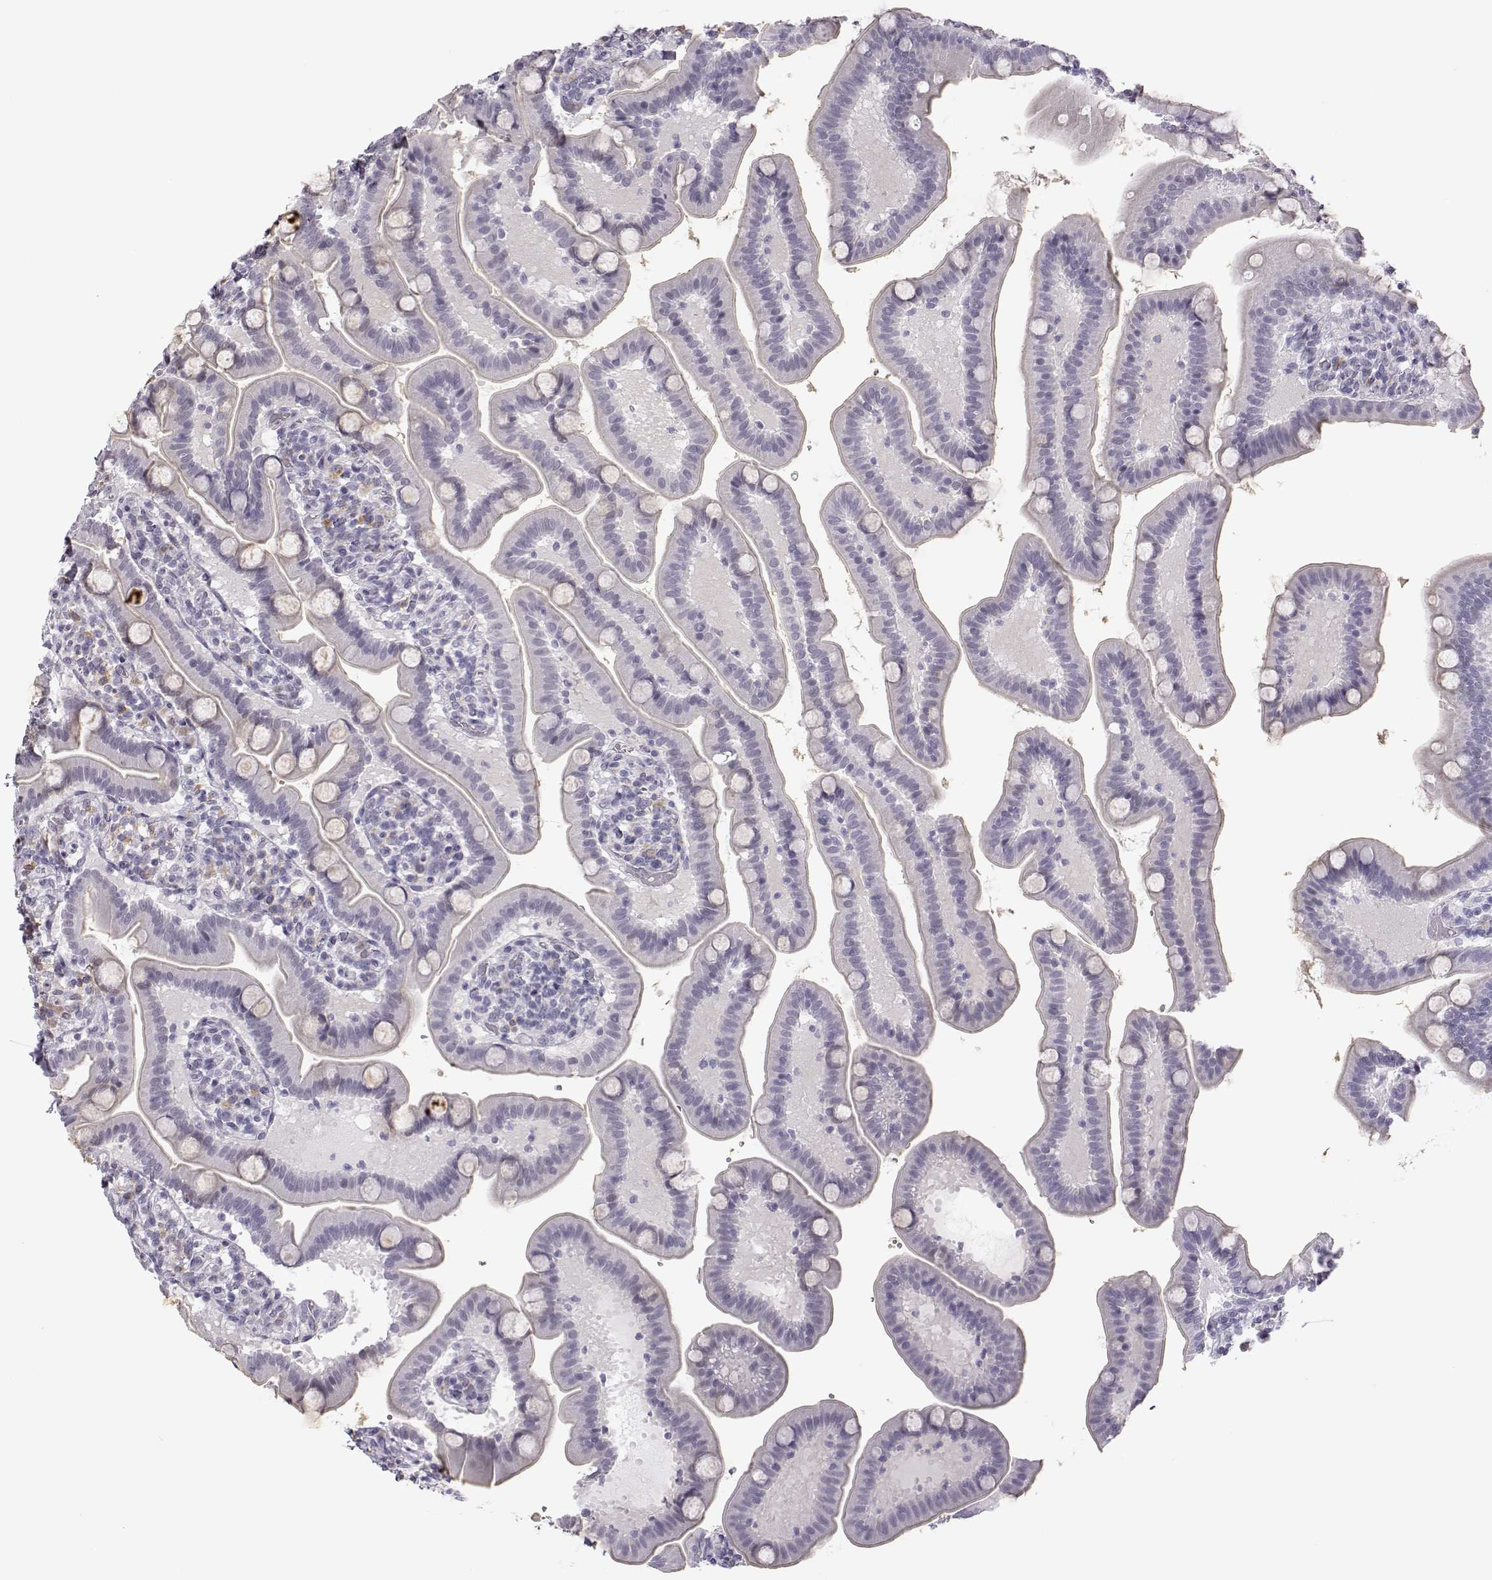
{"staining": {"intensity": "negative", "quantity": "none", "location": "none"}, "tissue": "small intestine", "cell_type": "Glandular cells", "image_type": "normal", "snomed": [{"axis": "morphology", "description": "Normal tissue, NOS"}, {"axis": "topography", "description": "Small intestine"}], "caption": "The image displays no significant expression in glandular cells of small intestine.", "gene": "VGF", "patient": {"sex": "male", "age": 66}}